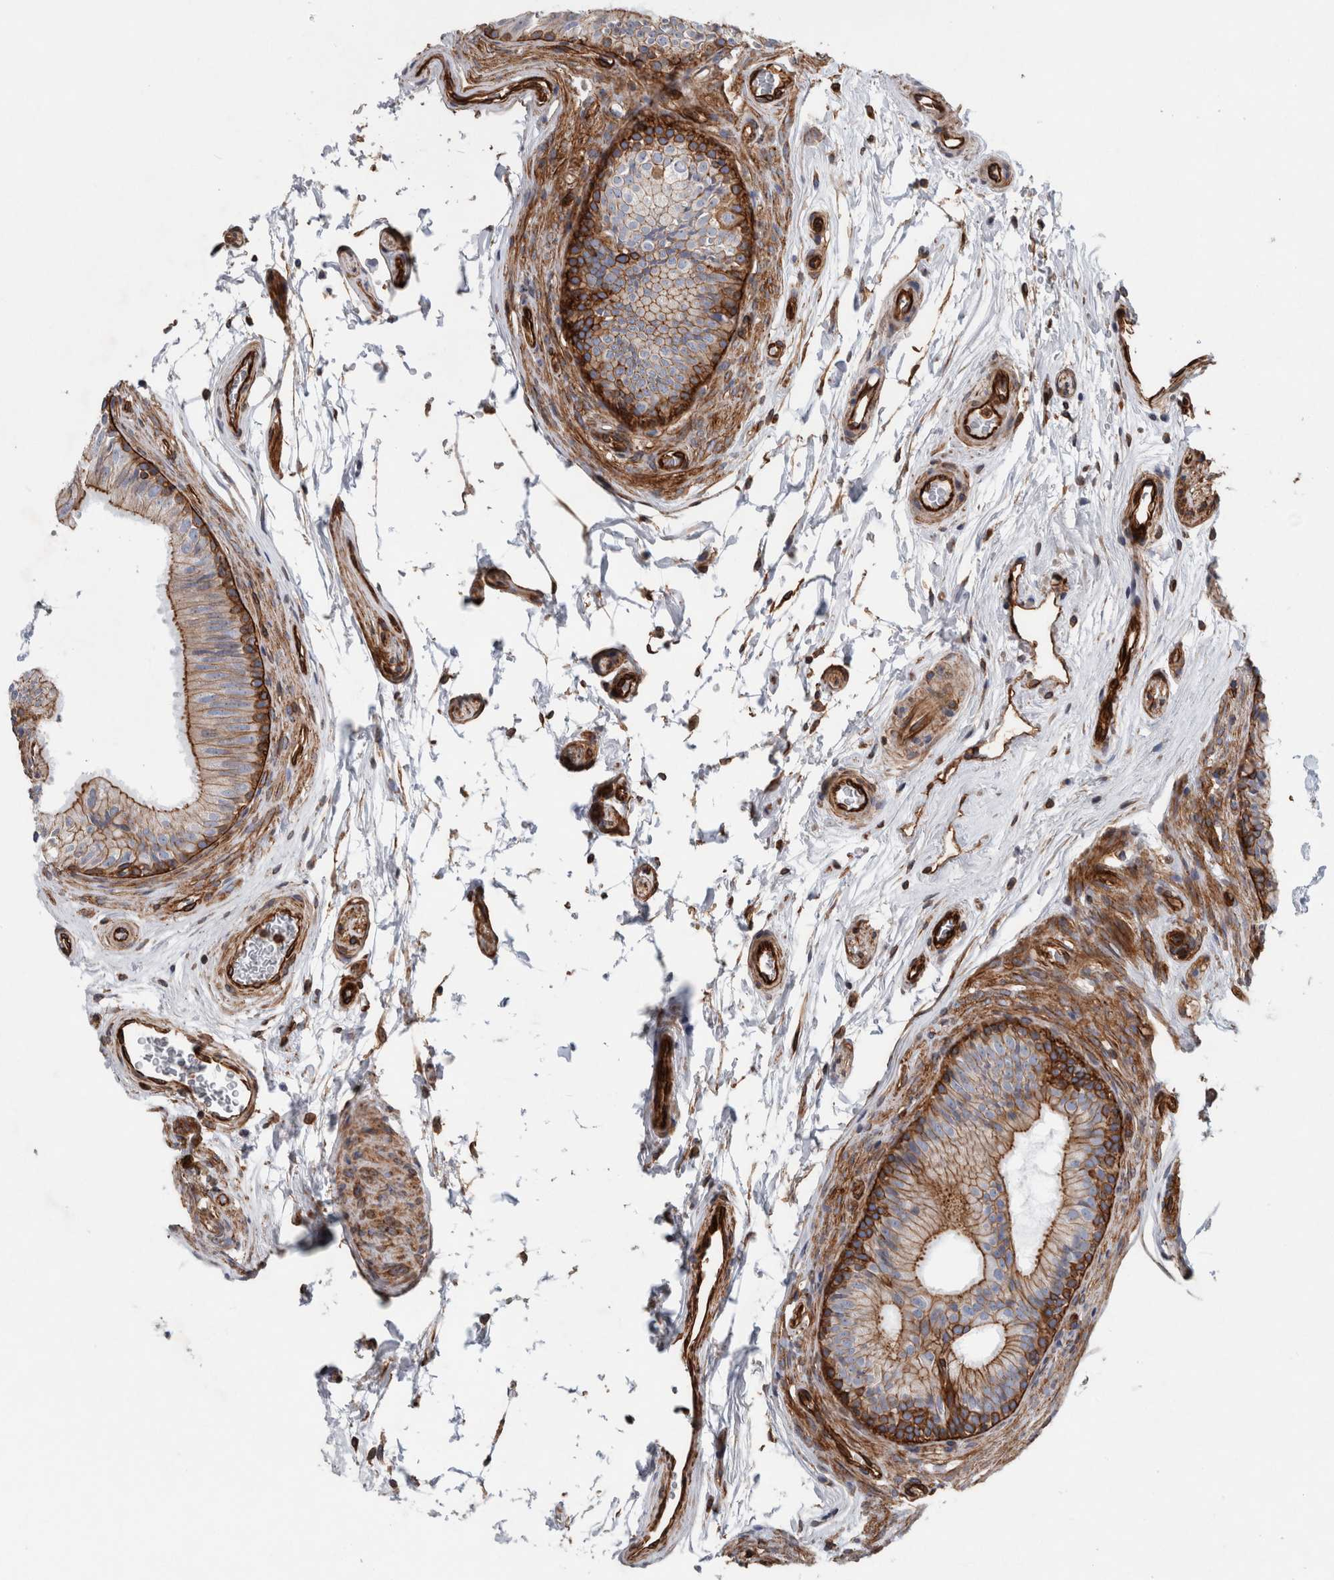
{"staining": {"intensity": "strong", "quantity": ">75%", "location": "cytoplasmic/membranous"}, "tissue": "epididymis", "cell_type": "Glandular cells", "image_type": "normal", "snomed": [{"axis": "morphology", "description": "Normal tissue, NOS"}, {"axis": "topography", "description": "Epididymis"}], "caption": "Immunohistochemistry of normal human epididymis demonstrates high levels of strong cytoplasmic/membranous expression in approximately >75% of glandular cells. (DAB = brown stain, brightfield microscopy at high magnification).", "gene": "PLEC", "patient": {"sex": "male", "age": 36}}